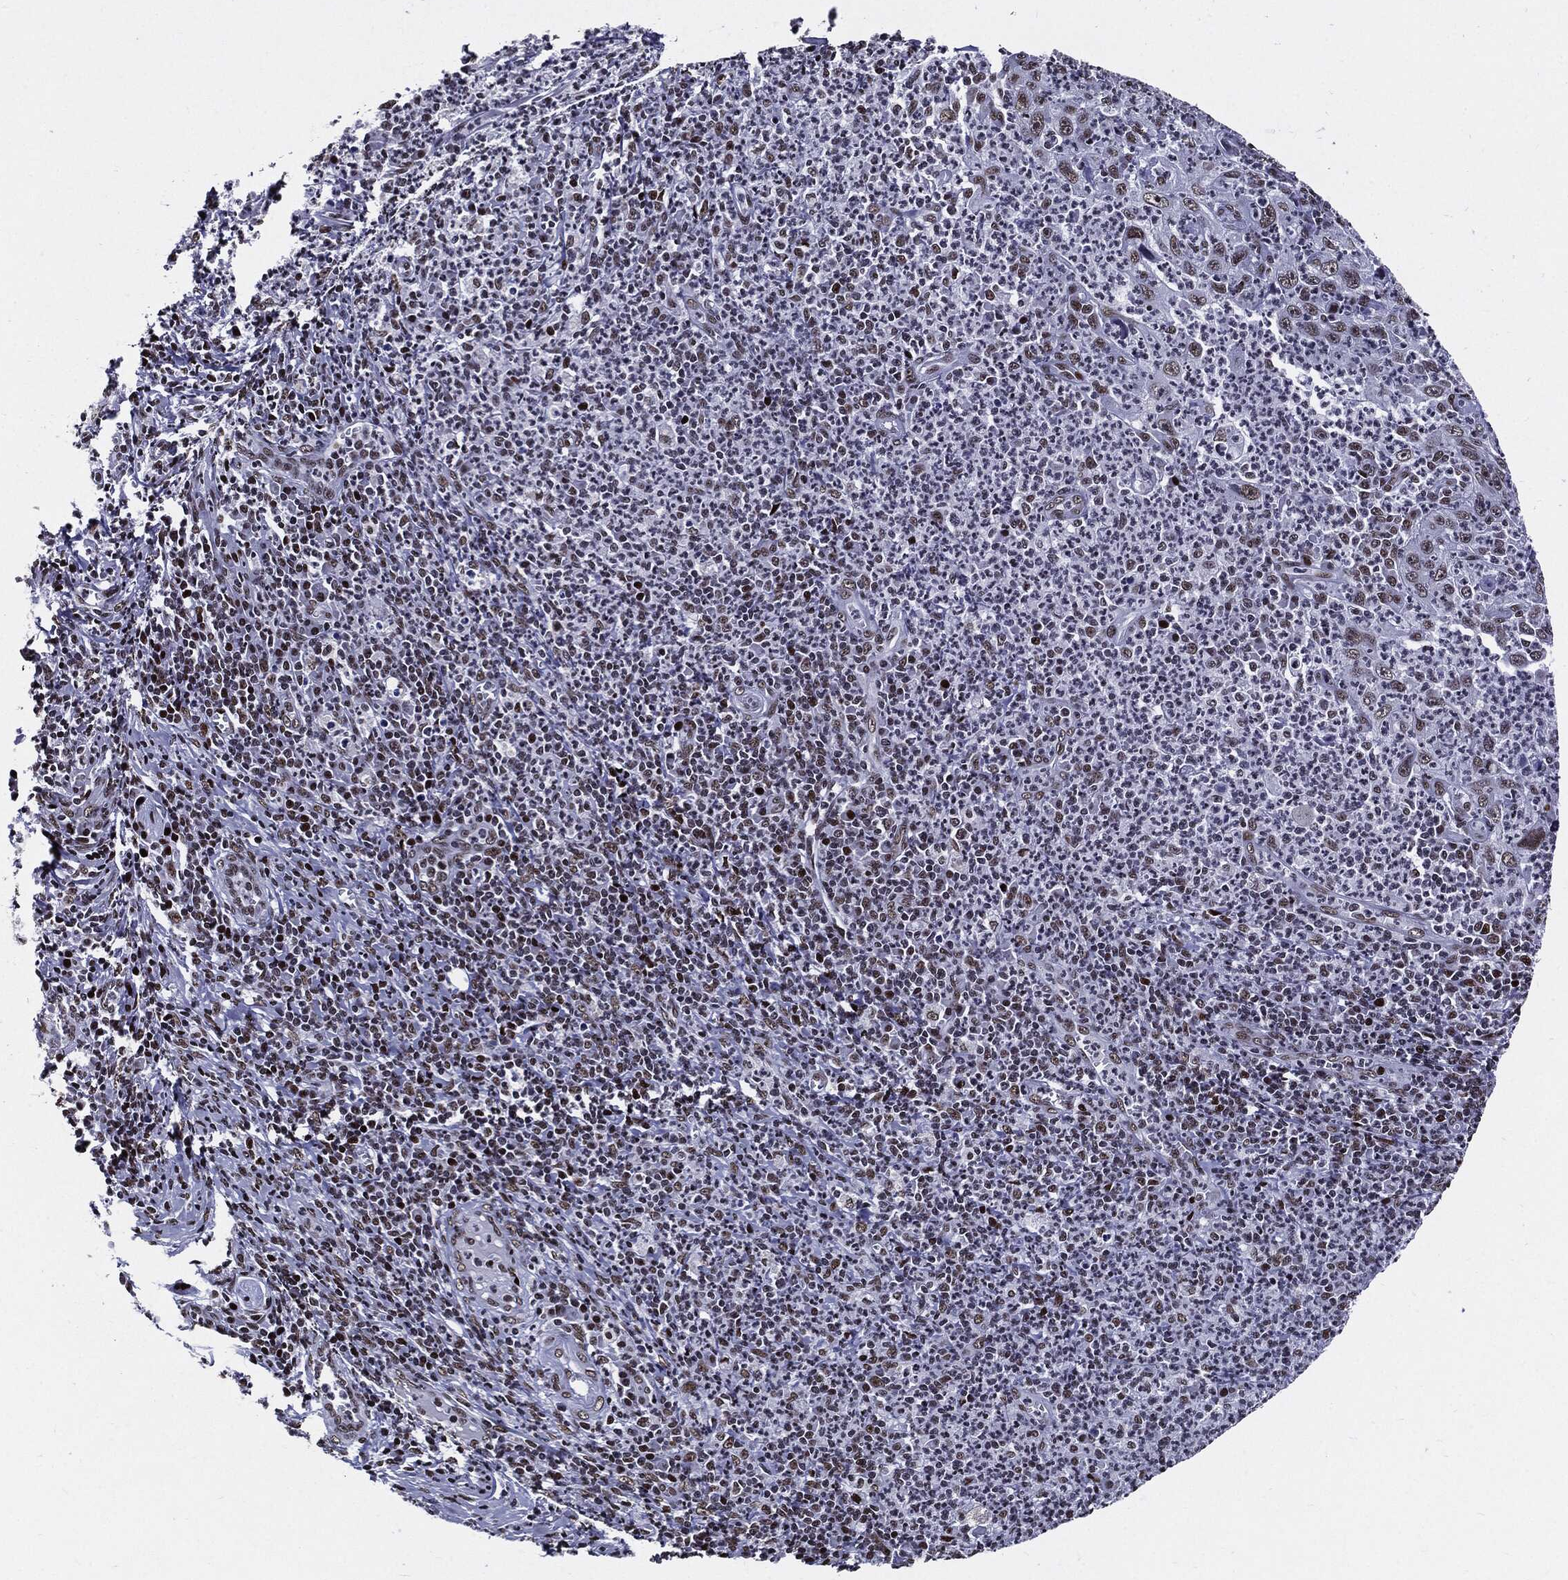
{"staining": {"intensity": "weak", "quantity": "25%-75%", "location": "nuclear"}, "tissue": "cervical cancer", "cell_type": "Tumor cells", "image_type": "cancer", "snomed": [{"axis": "morphology", "description": "Squamous cell carcinoma, NOS"}, {"axis": "topography", "description": "Cervix"}], "caption": "Human squamous cell carcinoma (cervical) stained with a brown dye shows weak nuclear positive staining in about 25%-75% of tumor cells.", "gene": "ZFP91", "patient": {"sex": "female", "age": 26}}